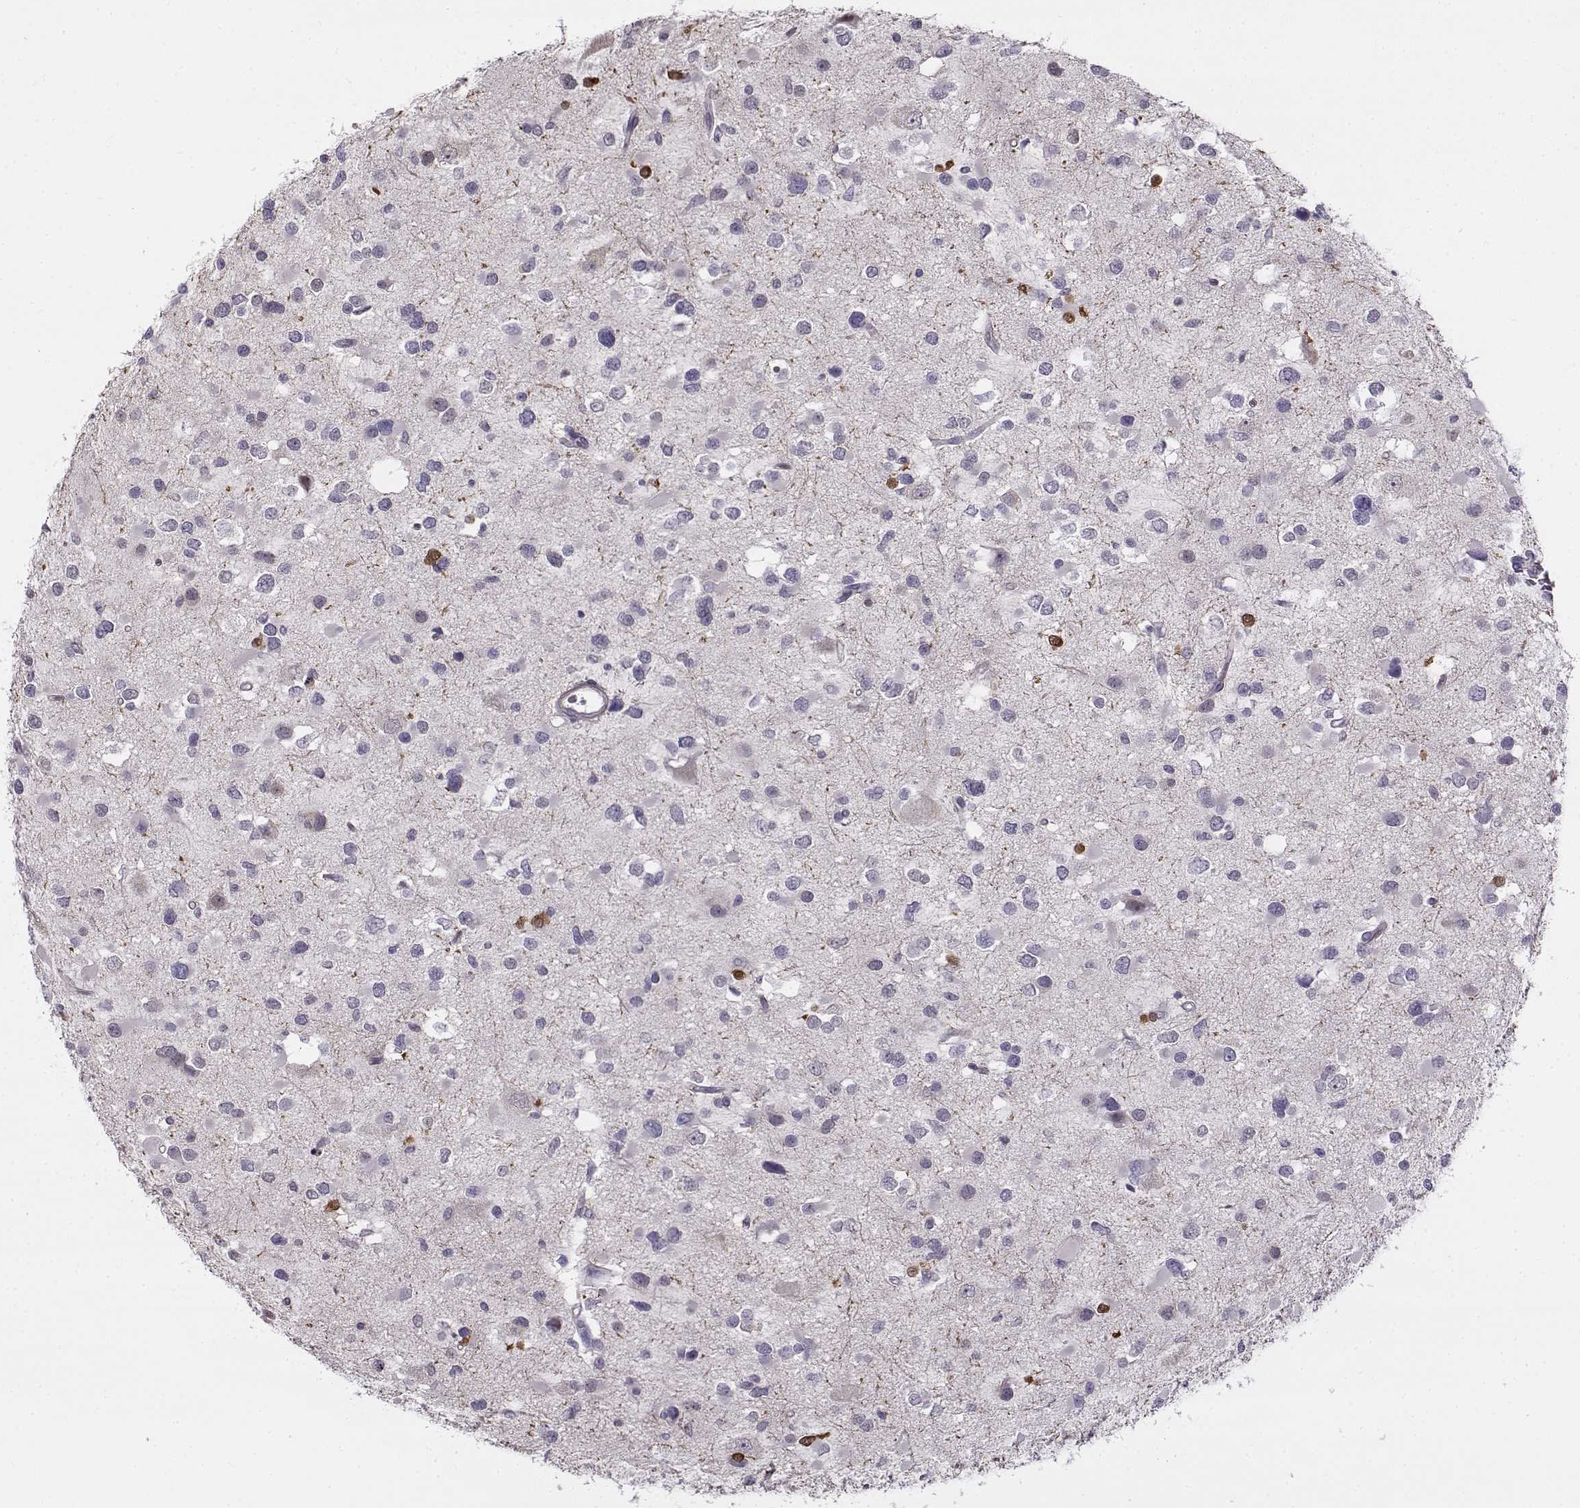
{"staining": {"intensity": "negative", "quantity": "none", "location": "none"}, "tissue": "glioma", "cell_type": "Tumor cells", "image_type": "cancer", "snomed": [{"axis": "morphology", "description": "Glioma, malignant, Low grade"}, {"axis": "topography", "description": "Brain"}], "caption": "Immunohistochemistry (IHC) histopathology image of human malignant glioma (low-grade) stained for a protein (brown), which demonstrates no staining in tumor cells.", "gene": "UCP3", "patient": {"sex": "female", "age": 32}}